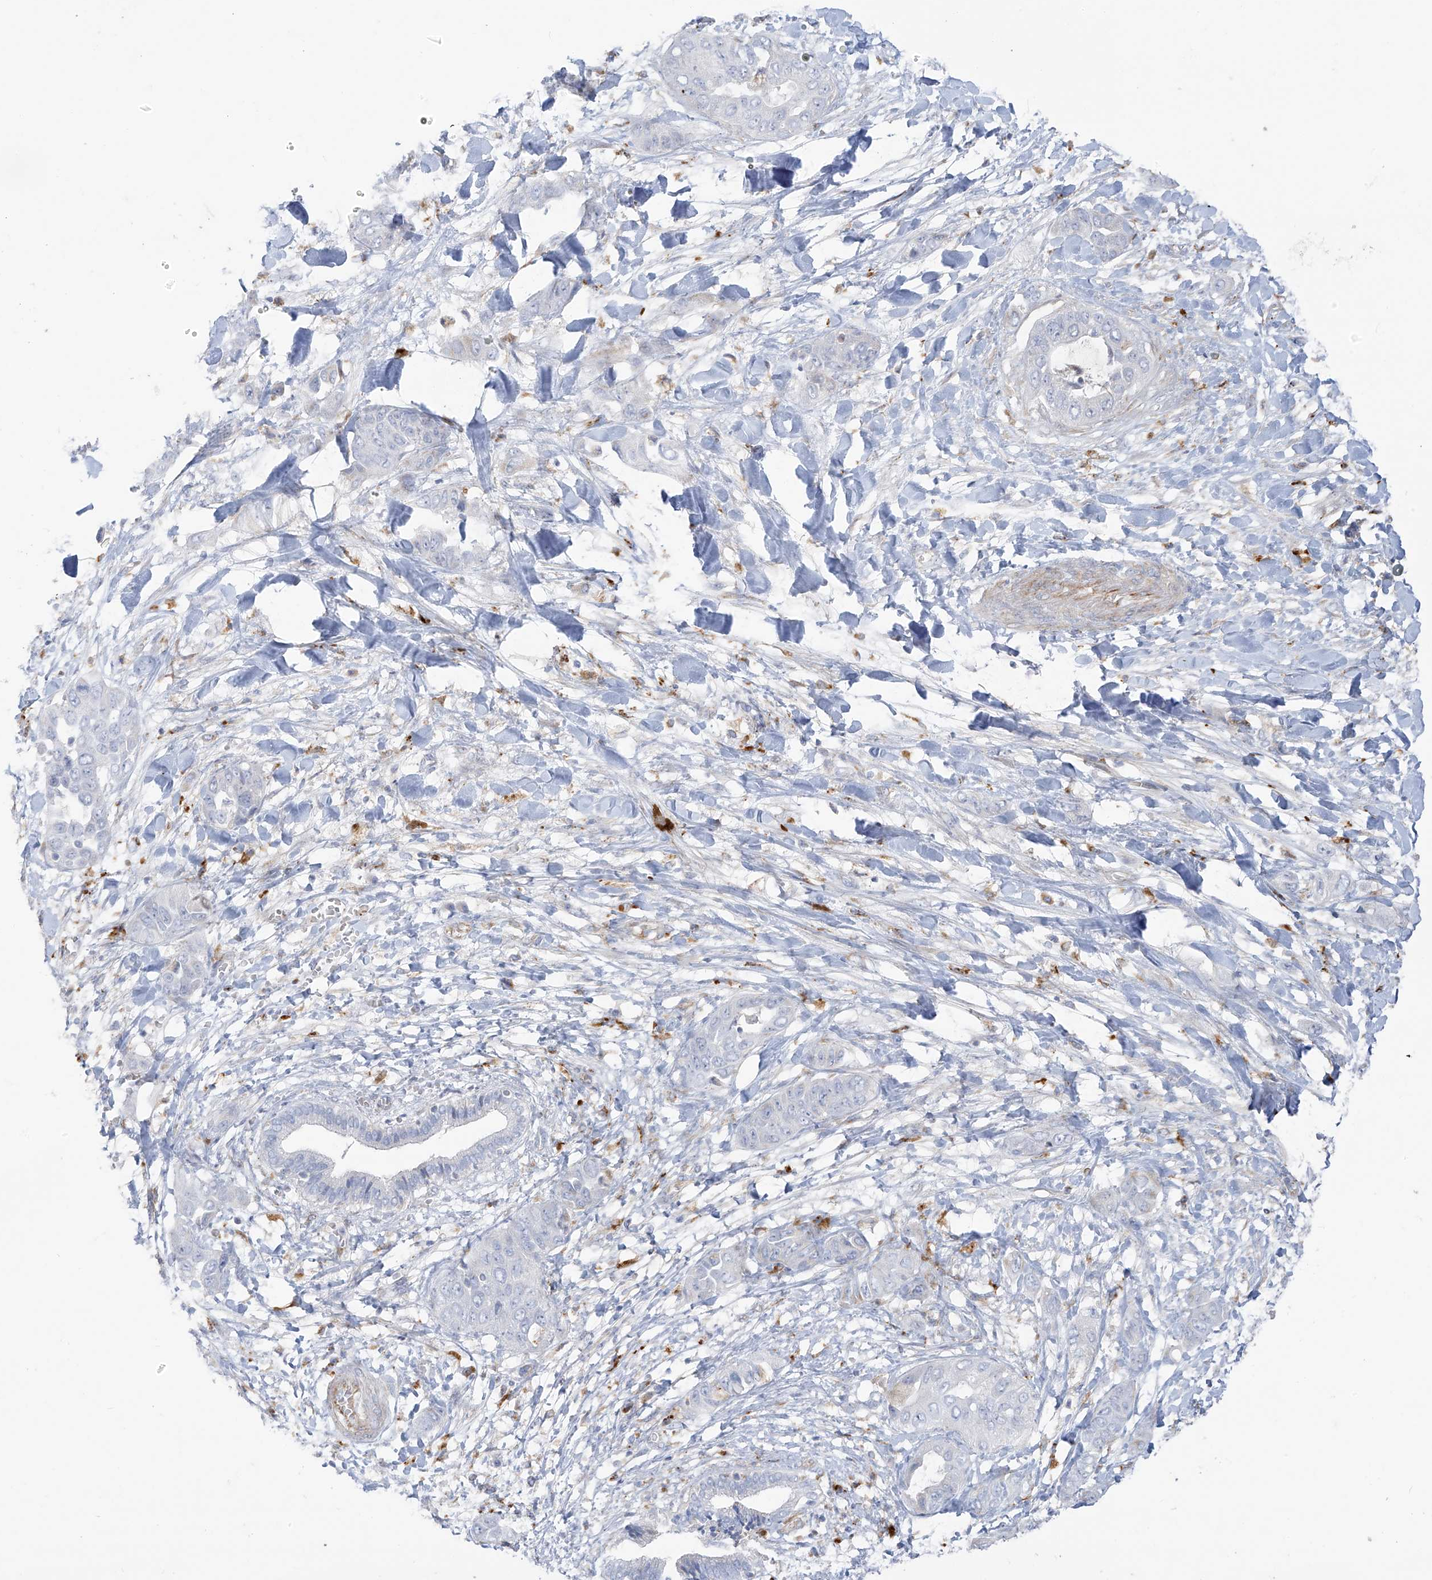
{"staining": {"intensity": "negative", "quantity": "none", "location": "none"}, "tissue": "liver cancer", "cell_type": "Tumor cells", "image_type": "cancer", "snomed": [{"axis": "morphology", "description": "Cholangiocarcinoma"}, {"axis": "topography", "description": "Liver"}], "caption": "Image shows no significant protein staining in tumor cells of liver cancer. The staining is performed using DAB (3,3'-diaminobenzidine) brown chromogen with nuclei counter-stained in using hematoxylin.", "gene": "TAL2", "patient": {"sex": "female", "age": 52}}